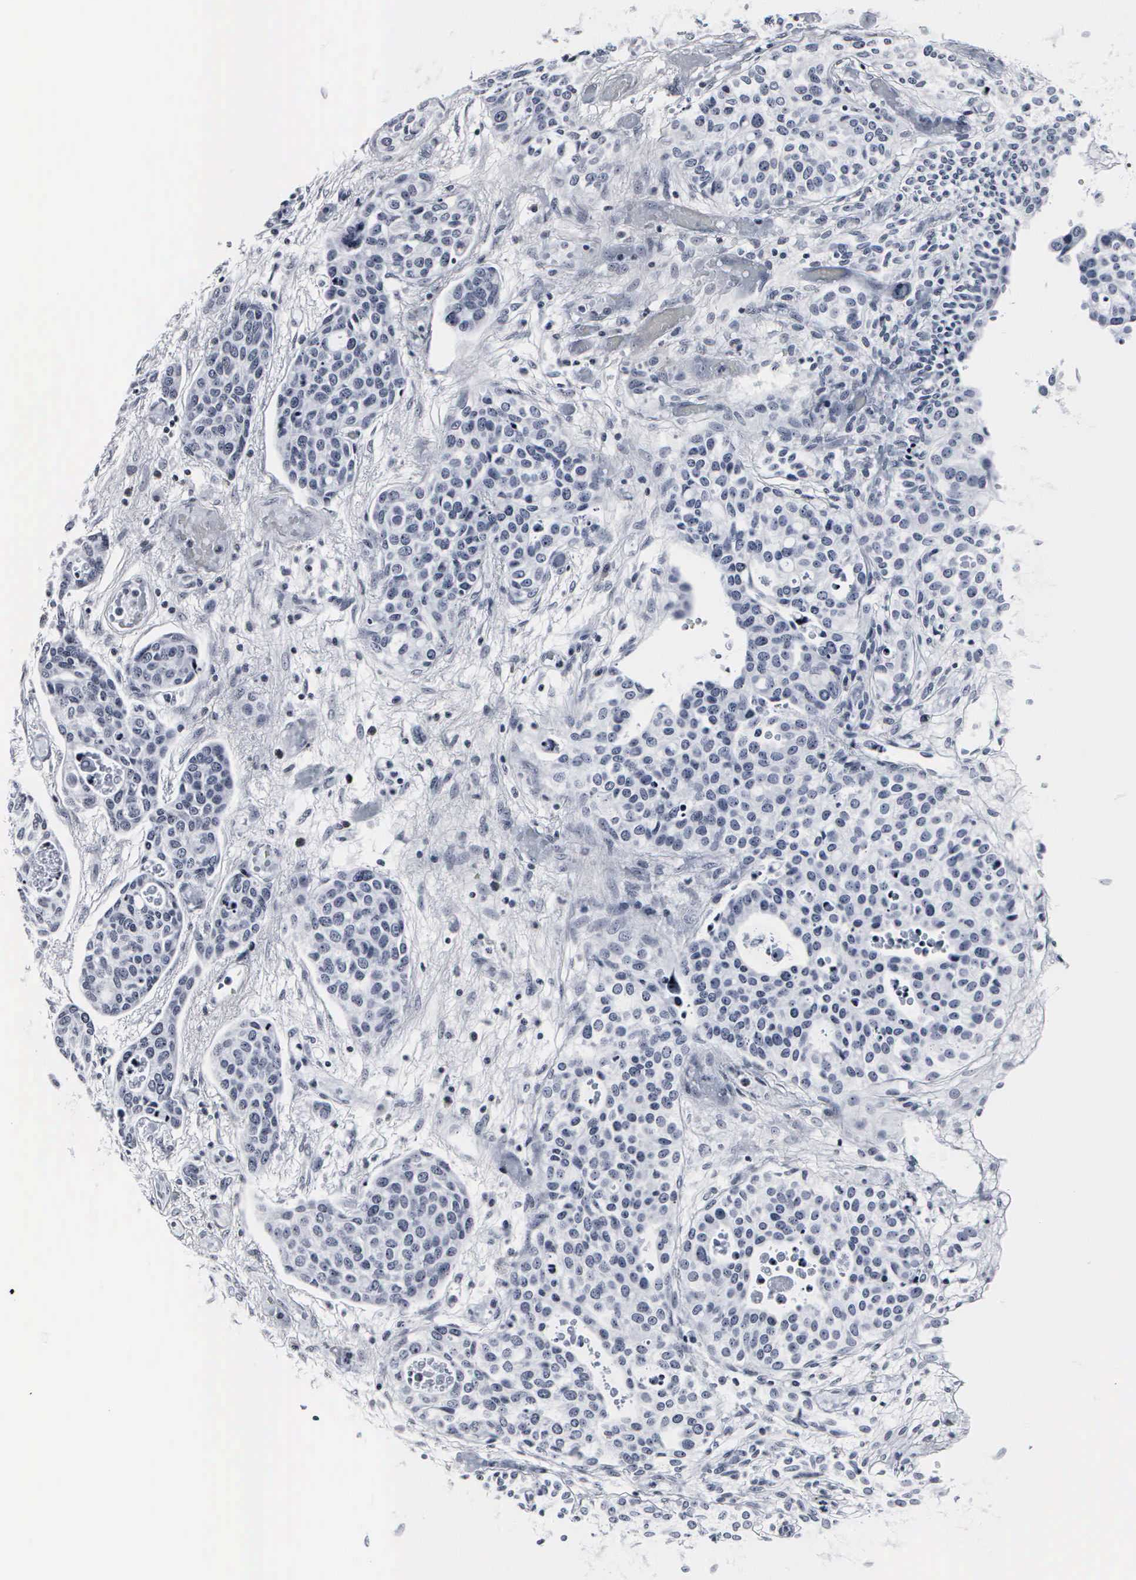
{"staining": {"intensity": "negative", "quantity": "none", "location": "none"}, "tissue": "urothelial cancer", "cell_type": "Tumor cells", "image_type": "cancer", "snomed": [{"axis": "morphology", "description": "Urothelial carcinoma, High grade"}, {"axis": "topography", "description": "Urinary bladder"}], "caption": "Immunohistochemical staining of human high-grade urothelial carcinoma demonstrates no significant expression in tumor cells.", "gene": "DGCR2", "patient": {"sex": "male", "age": 78}}